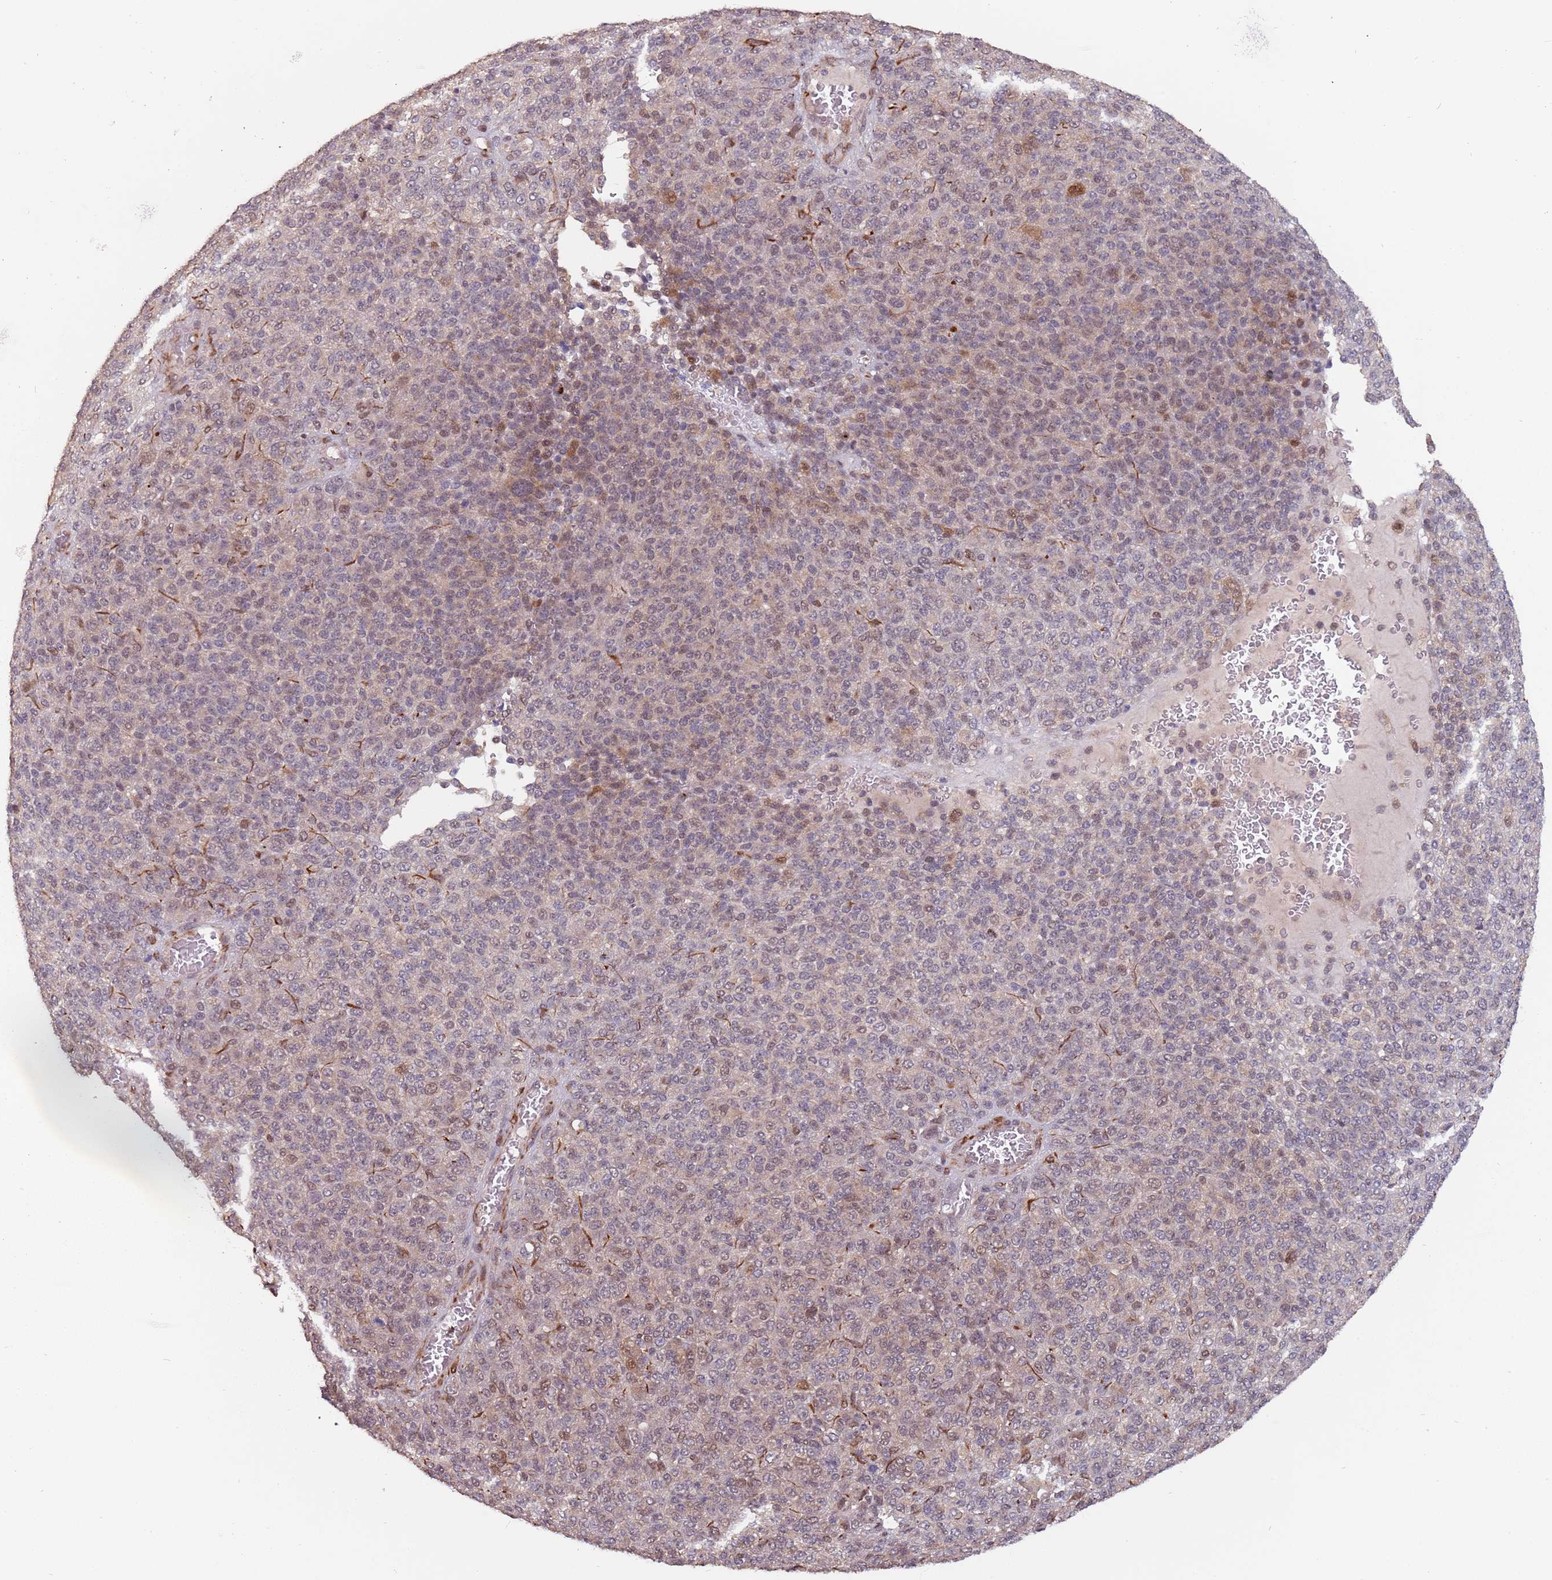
{"staining": {"intensity": "weak", "quantity": "25%-75%", "location": "nuclear"}, "tissue": "melanoma", "cell_type": "Tumor cells", "image_type": "cancer", "snomed": [{"axis": "morphology", "description": "Malignant melanoma, Metastatic site"}, {"axis": "topography", "description": "Brain"}], "caption": "Human malignant melanoma (metastatic site) stained with a brown dye shows weak nuclear positive positivity in approximately 25%-75% of tumor cells.", "gene": "ZBTB5", "patient": {"sex": "female", "age": 56}}